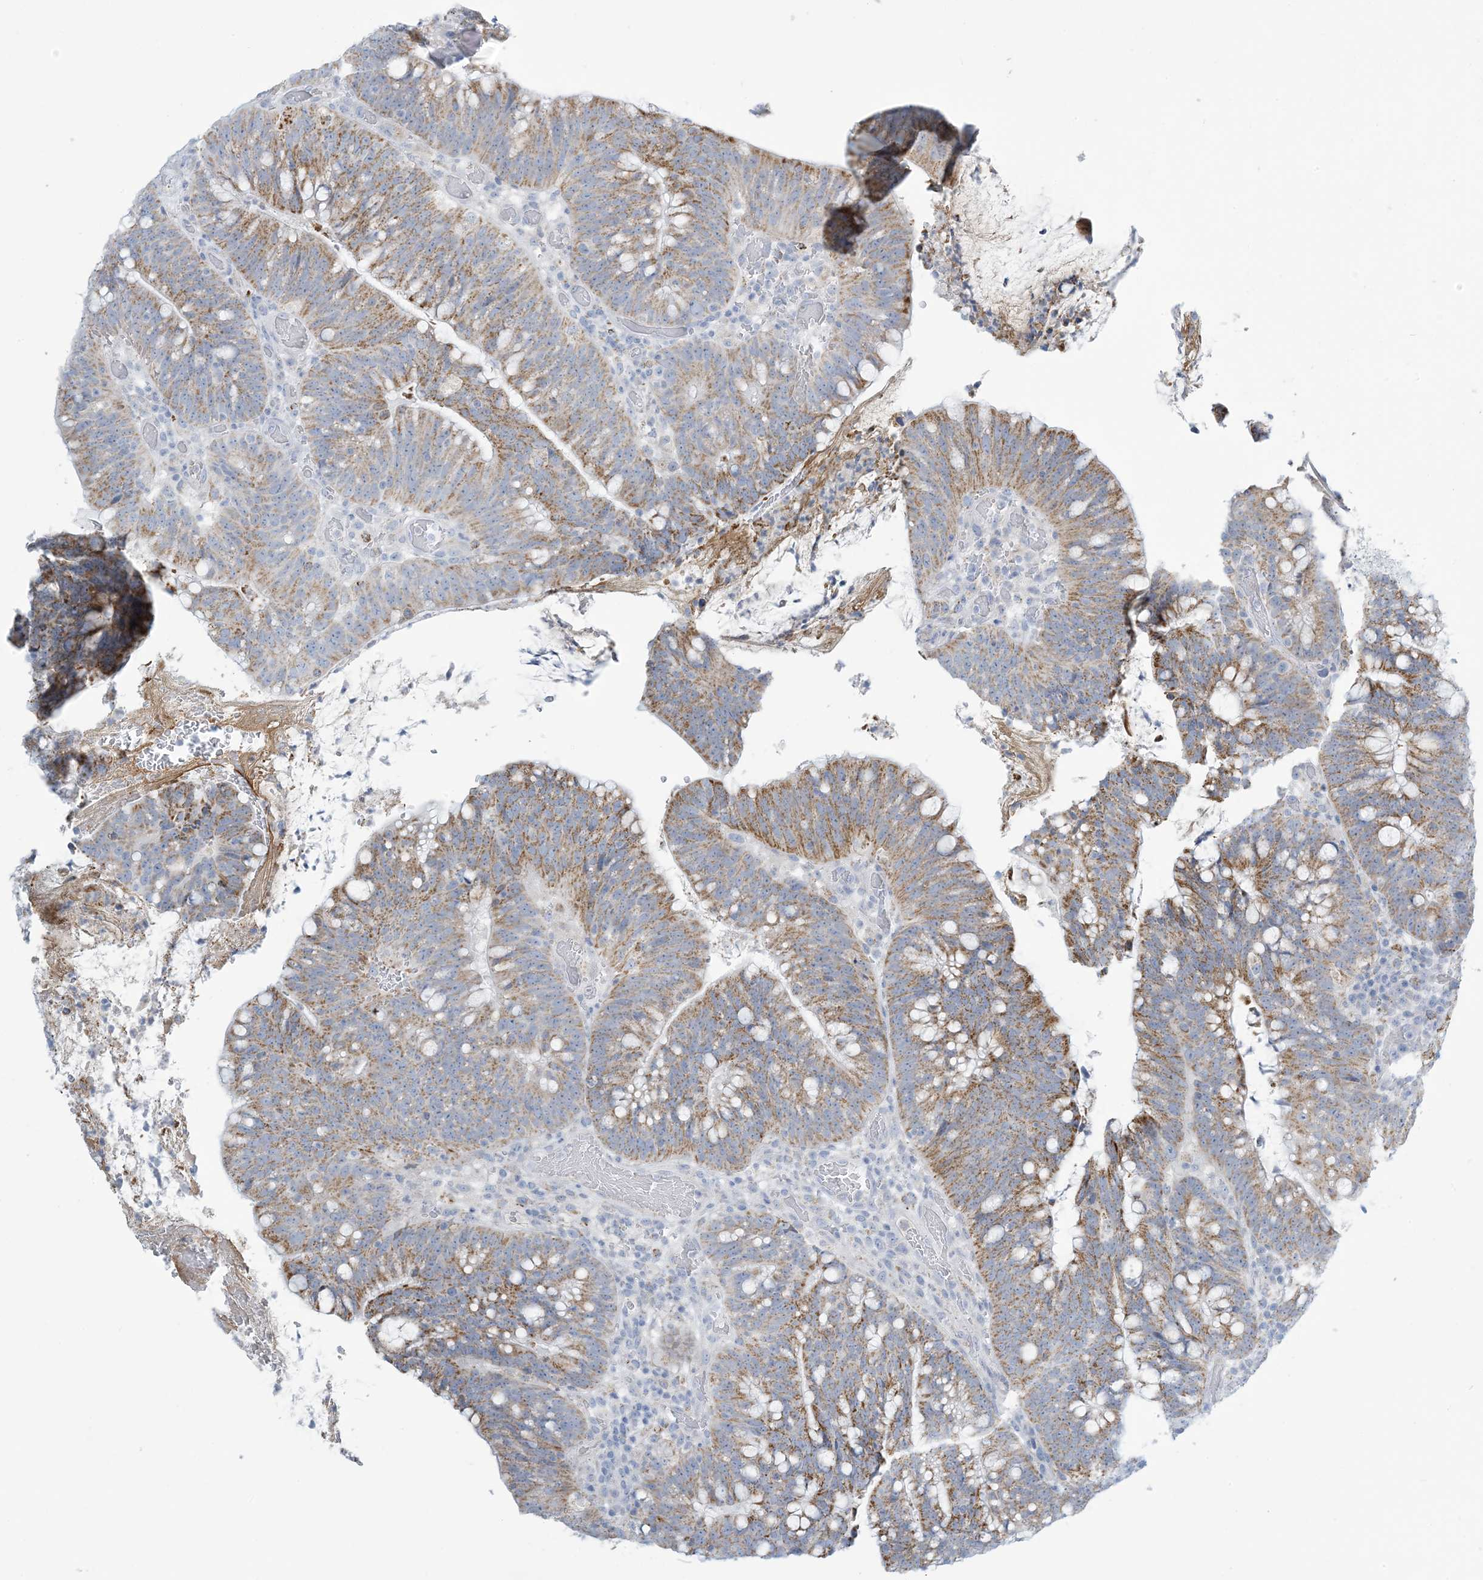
{"staining": {"intensity": "moderate", "quantity": ">75%", "location": "cytoplasmic/membranous"}, "tissue": "colorectal cancer", "cell_type": "Tumor cells", "image_type": "cancer", "snomed": [{"axis": "morphology", "description": "Adenocarcinoma, NOS"}, {"axis": "topography", "description": "Colon"}], "caption": "Protein staining displays moderate cytoplasmic/membranous positivity in about >75% of tumor cells in adenocarcinoma (colorectal).", "gene": "ZDHHC4", "patient": {"sex": "female", "age": 66}}